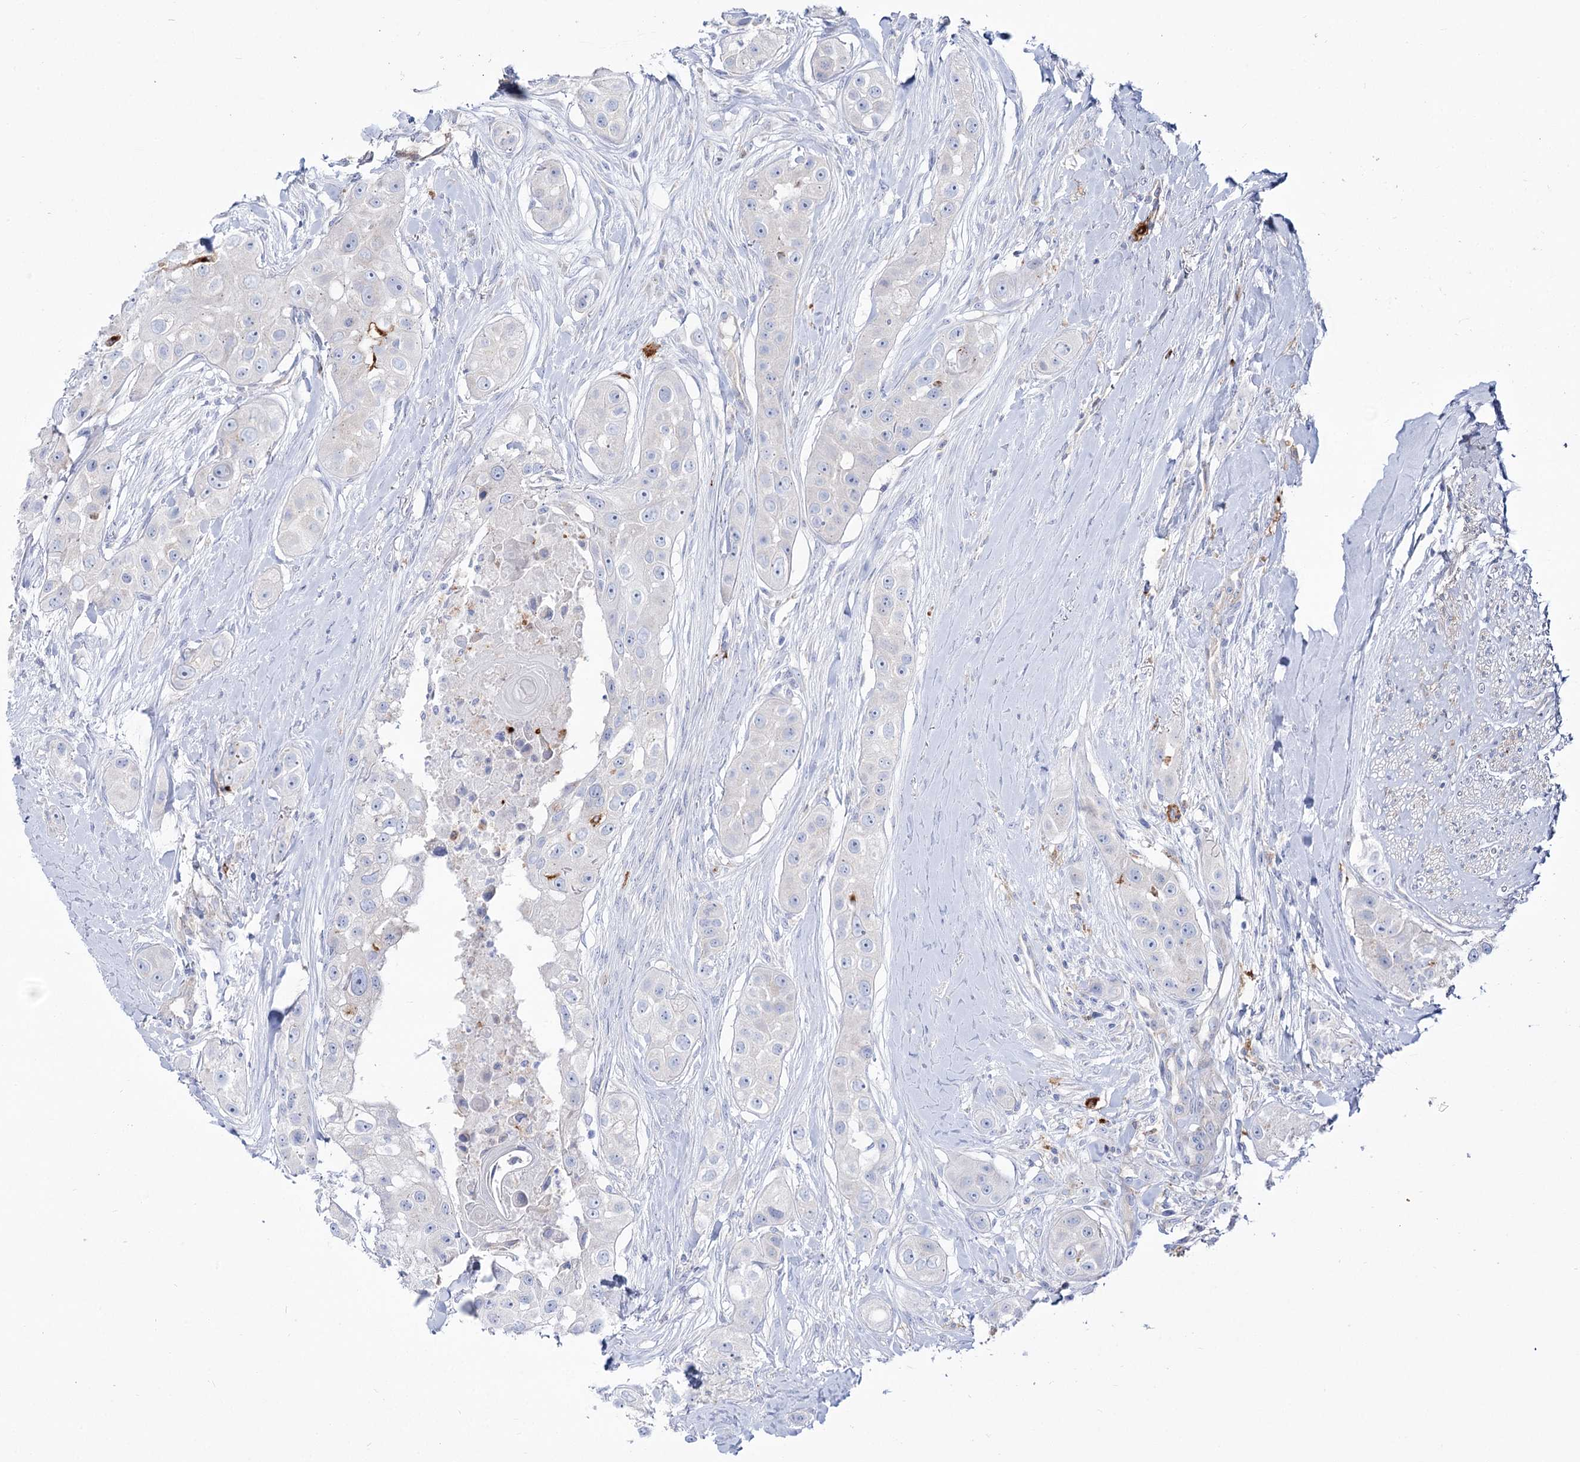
{"staining": {"intensity": "negative", "quantity": "none", "location": "none"}, "tissue": "head and neck cancer", "cell_type": "Tumor cells", "image_type": "cancer", "snomed": [{"axis": "morphology", "description": "Normal tissue, NOS"}, {"axis": "morphology", "description": "Squamous cell carcinoma, NOS"}, {"axis": "topography", "description": "Skeletal muscle"}, {"axis": "topography", "description": "Head-Neck"}], "caption": "High power microscopy histopathology image of an immunohistochemistry micrograph of head and neck cancer, revealing no significant positivity in tumor cells.", "gene": "SUOX", "patient": {"sex": "male", "age": 51}}